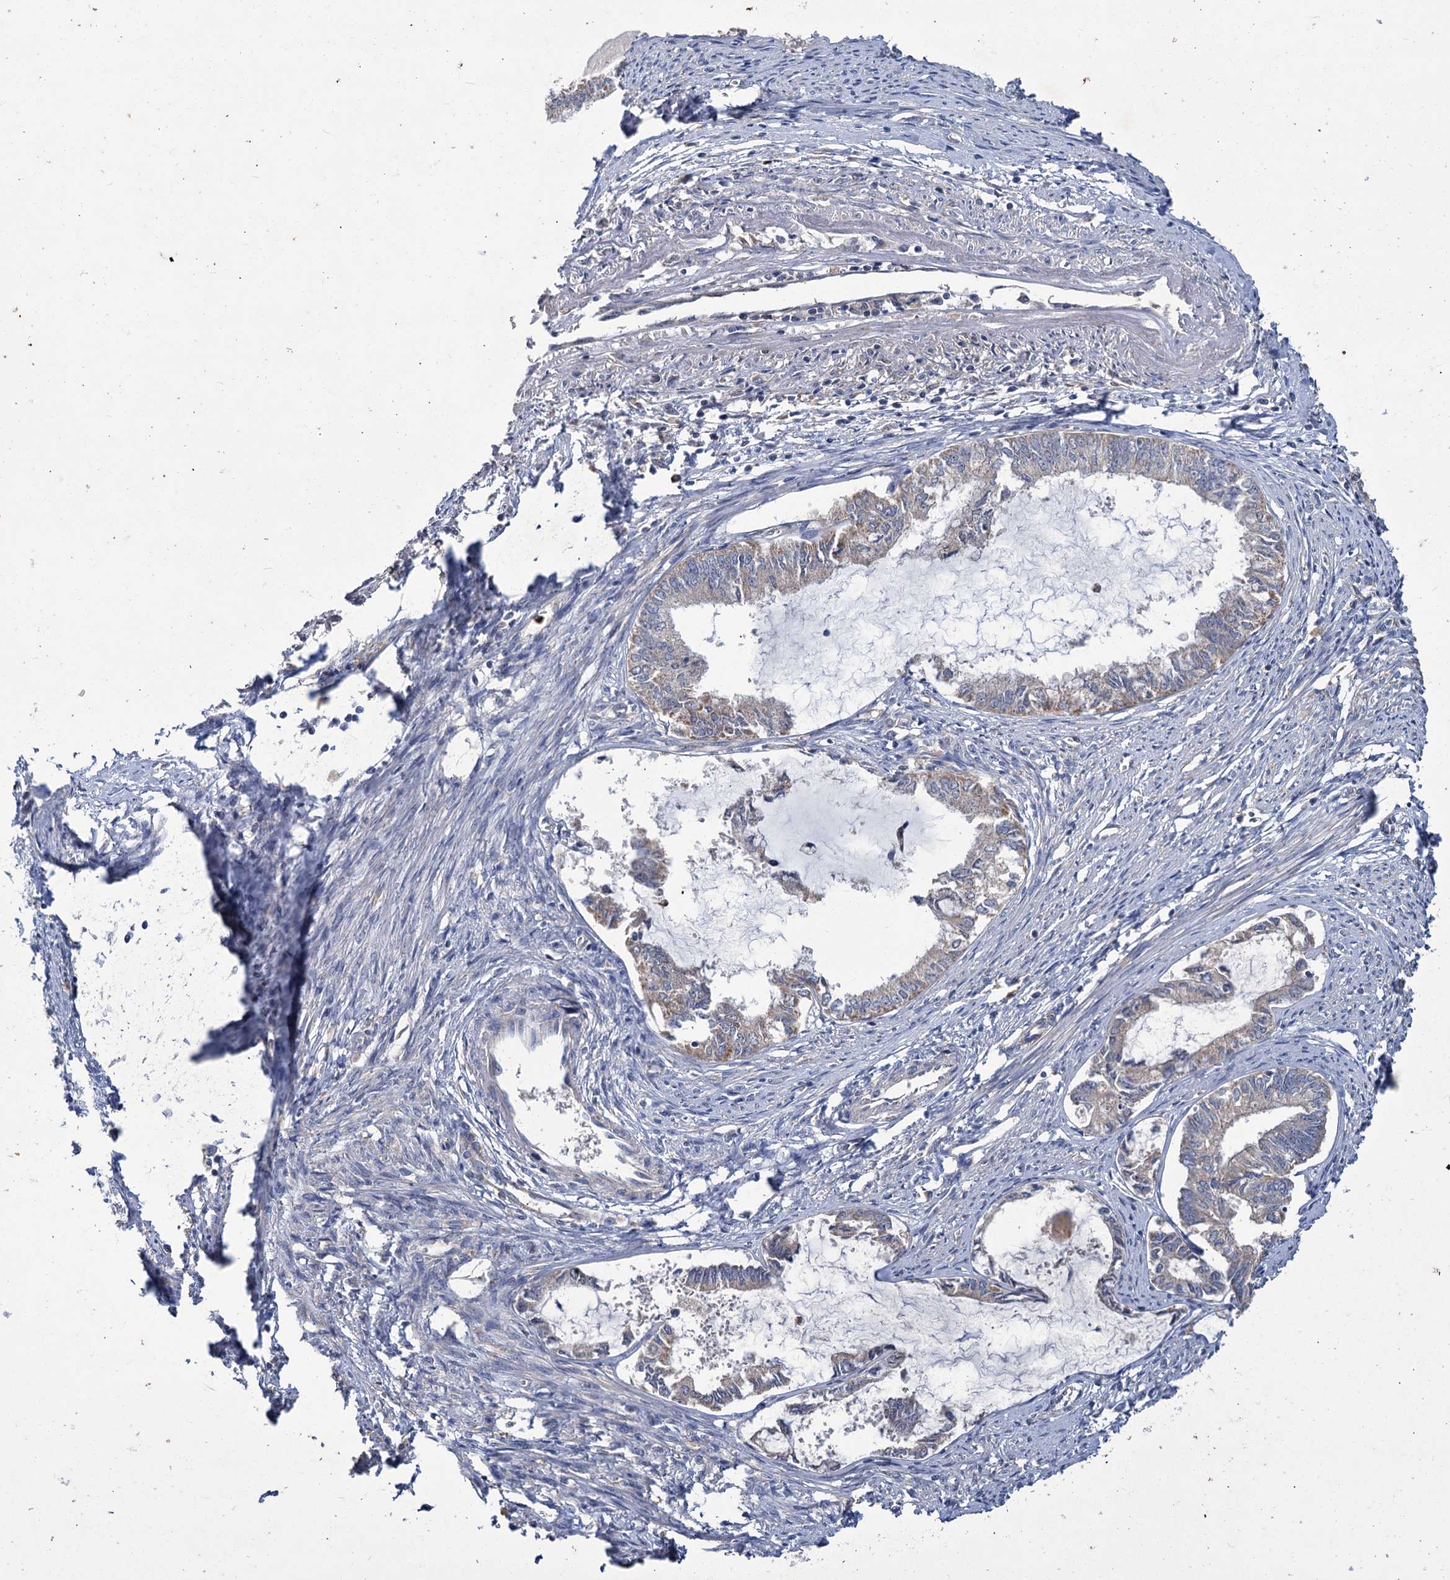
{"staining": {"intensity": "negative", "quantity": "none", "location": "none"}, "tissue": "endometrial cancer", "cell_type": "Tumor cells", "image_type": "cancer", "snomed": [{"axis": "morphology", "description": "Adenocarcinoma, NOS"}, {"axis": "topography", "description": "Endometrium"}], "caption": "Immunohistochemistry (IHC) histopathology image of neoplastic tissue: human endometrial cancer (adenocarcinoma) stained with DAB (3,3'-diaminobenzidine) demonstrates no significant protein staining in tumor cells. (DAB (3,3'-diaminobenzidine) IHC visualized using brightfield microscopy, high magnification).", "gene": "DYNC2H1", "patient": {"sex": "female", "age": 86}}